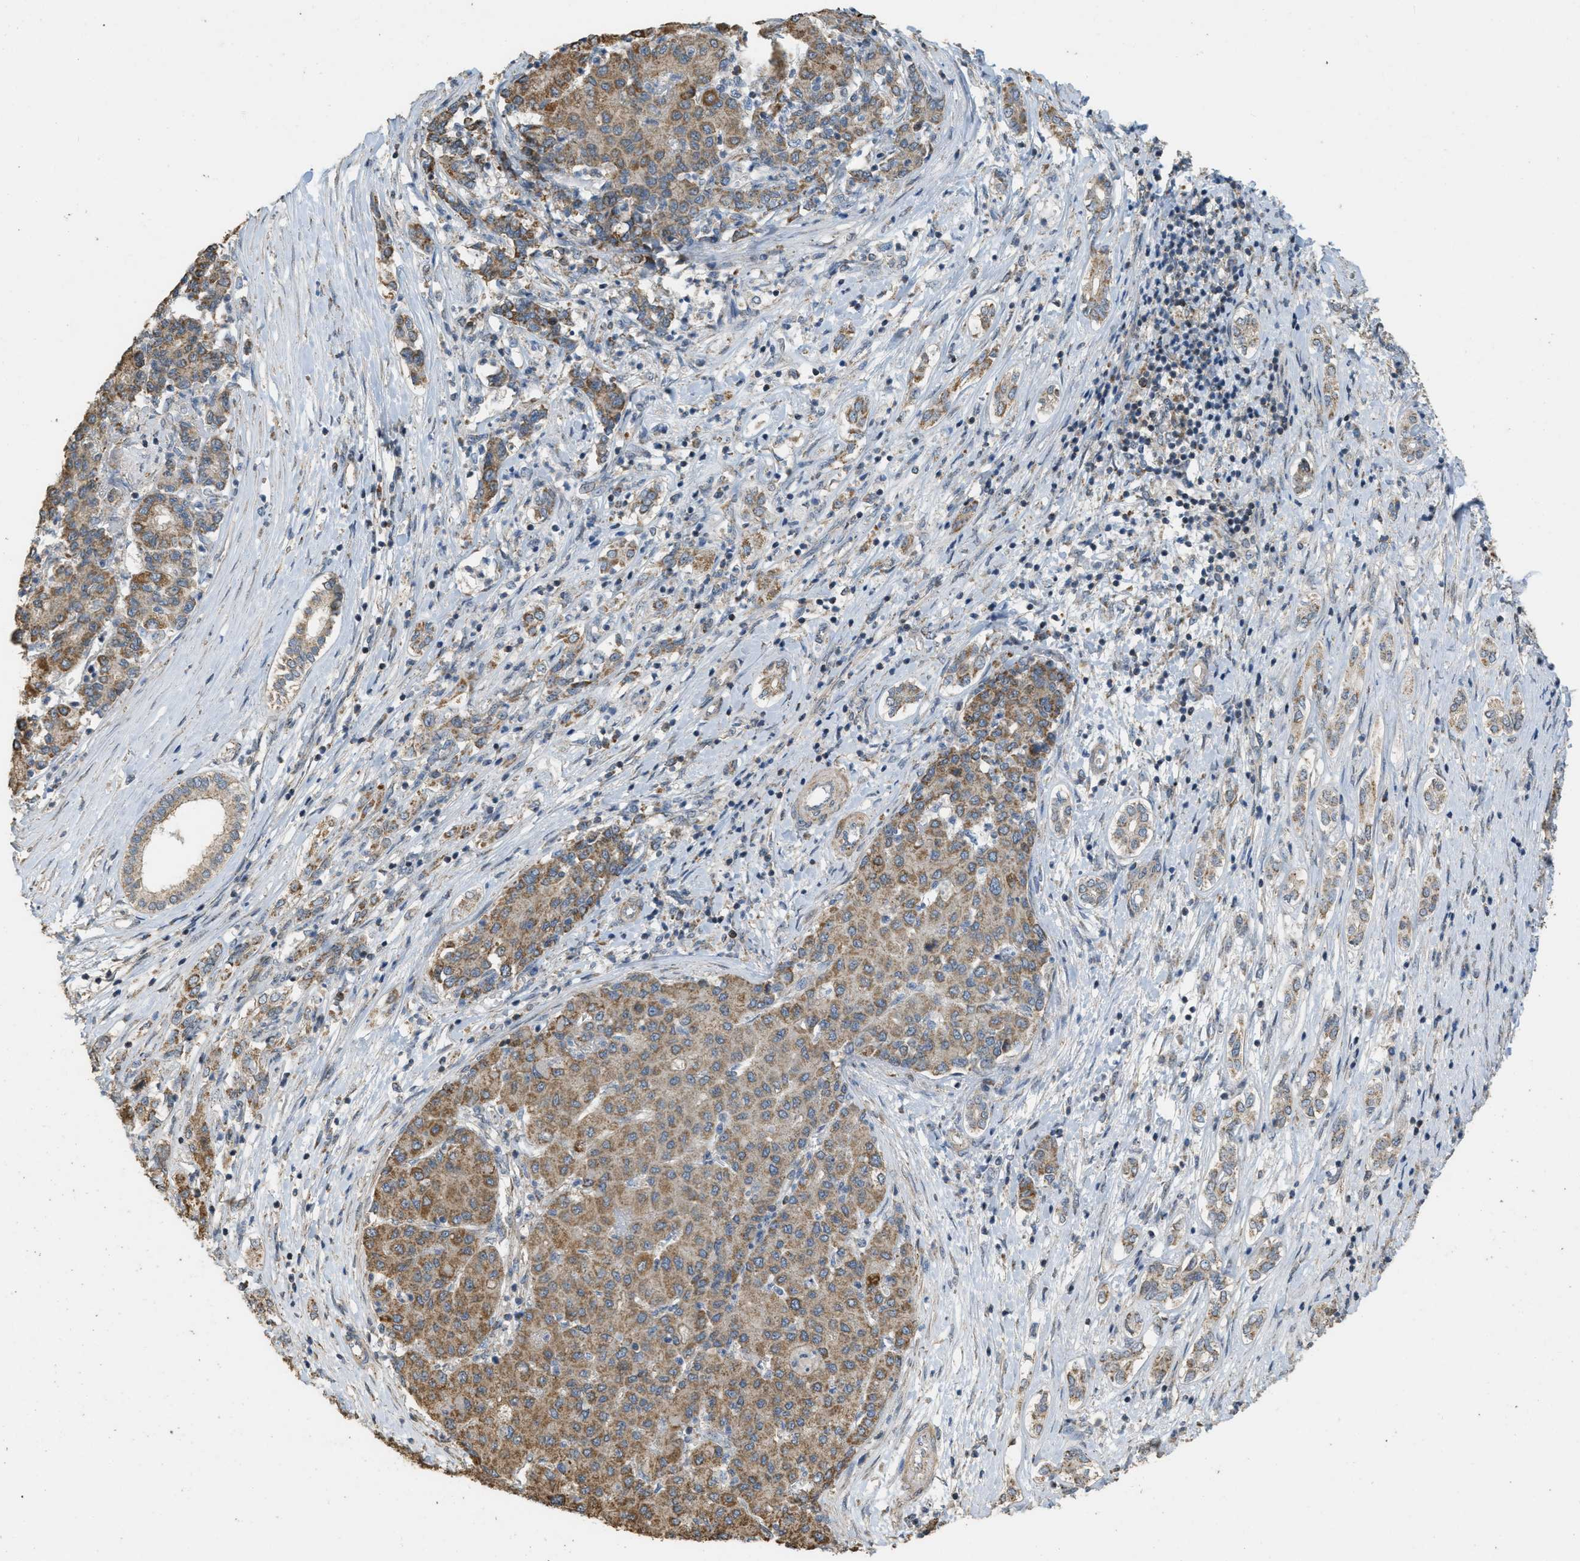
{"staining": {"intensity": "moderate", "quantity": ">75%", "location": "cytoplasmic/membranous"}, "tissue": "liver cancer", "cell_type": "Tumor cells", "image_type": "cancer", "snomed": [{"axis": "morphology", "description": "Carcinoma, Hepatocellular, NOS"}, {"axis": "topography", "description": "Liver"}], "caption": "Human liver hepatocellular carcinoma stained for a protein (brown) shows moderate cytoplasmic/membranous positive expression in about >75% of tumor cells.", "gene": "KCNA4", "patient": {"sex": "male", "age": 65}}